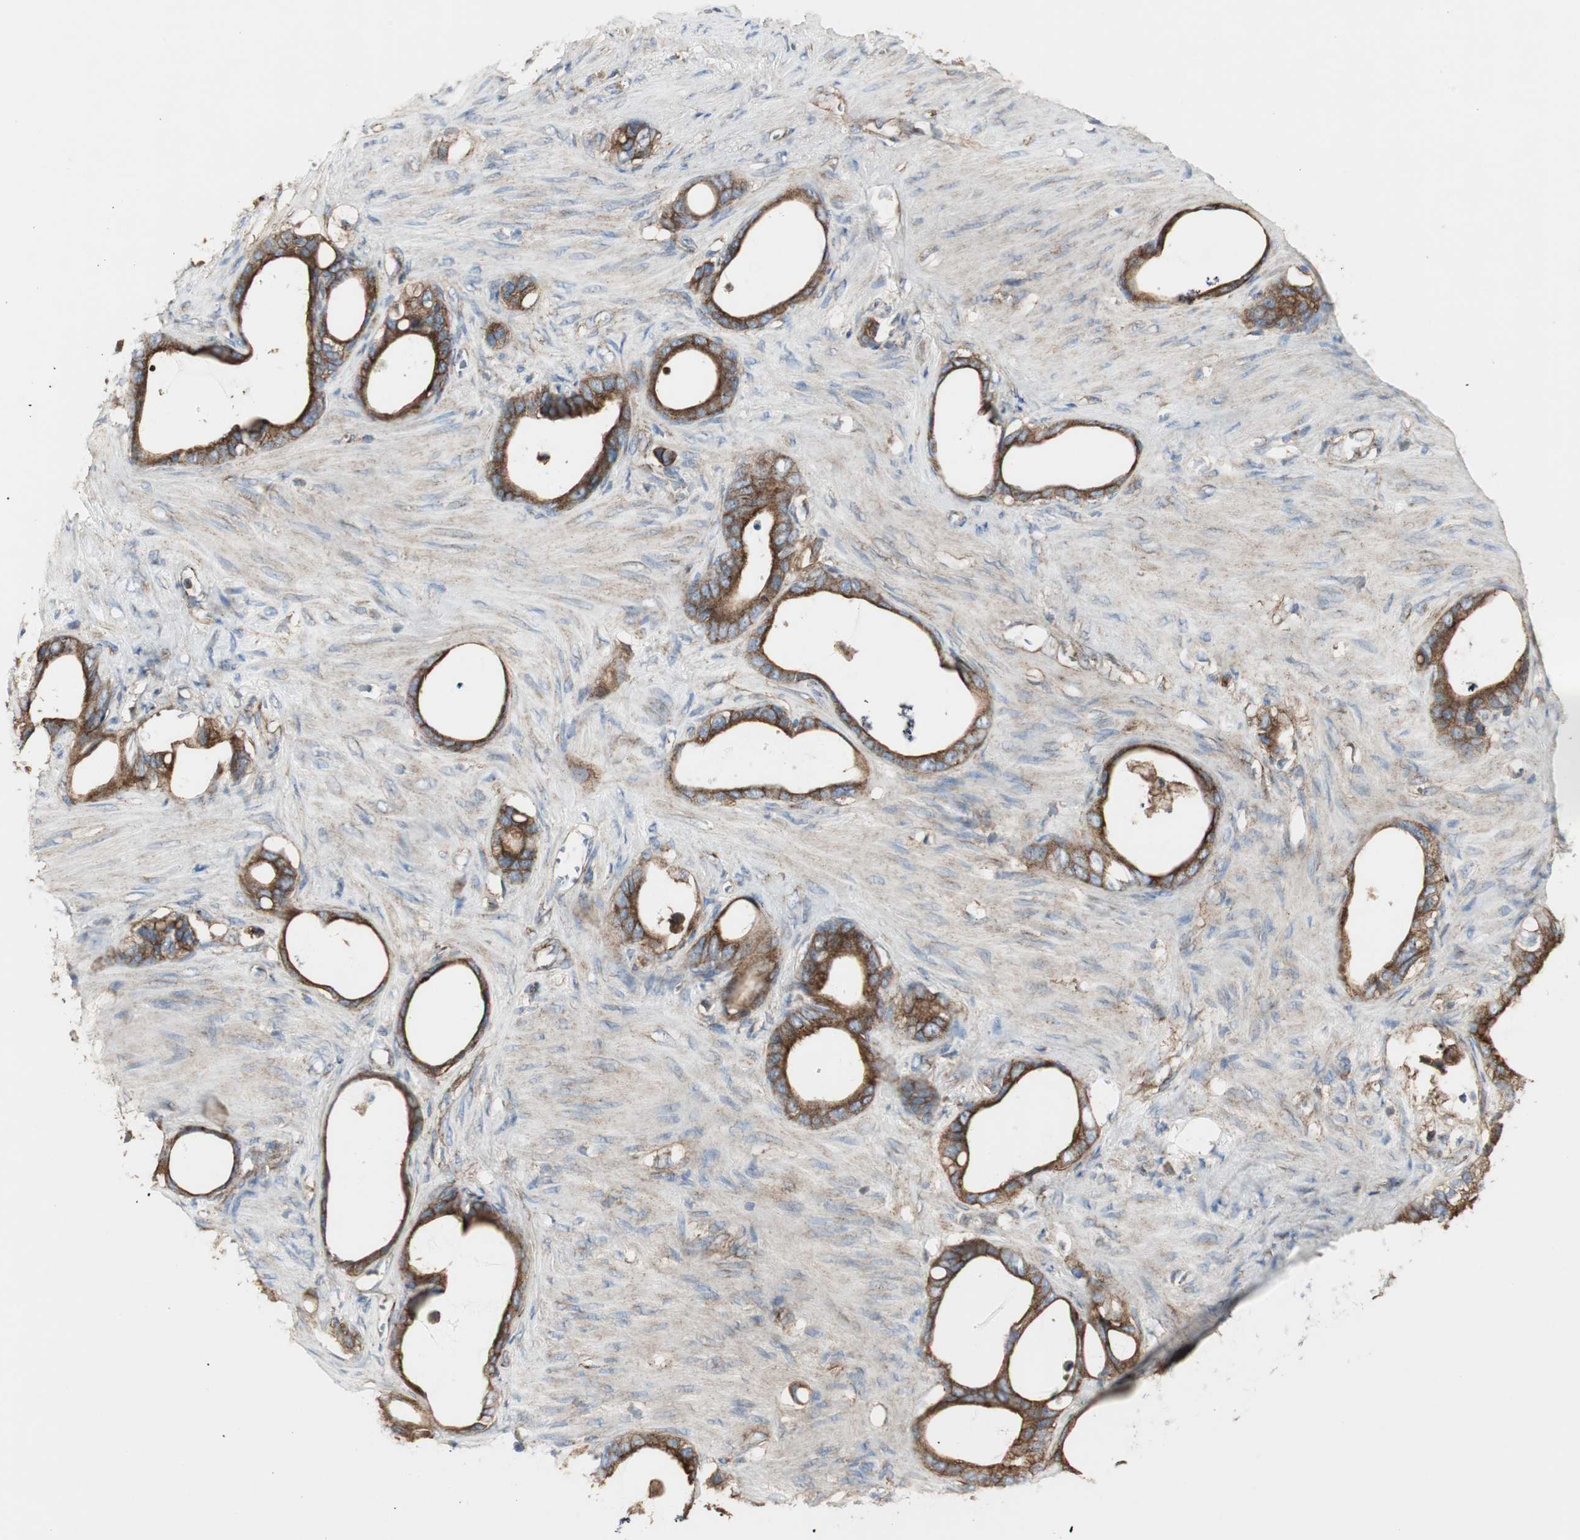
{"staining": {"intensity": "strong", "quantity": ">75%", "location": "cytoplasmic/membranous"}, "tissue": "stomach cancer", "cell_type": "Tumor cells", "image_type": "cancer", "snomed": [{"axis": "morphology", "description": "Adenocarcinoma, NOS"}, {"axis": "topography", "description": "Stomach"}], "caption": "About >75% of tumor cells in adenocarcinoma (stomach) display strong cytoplasmic/membranous protein expression as visualized by brown immunohistochemical staining.", "gene": "H6PD", "patient": {"sex": "female", "age": 75}}